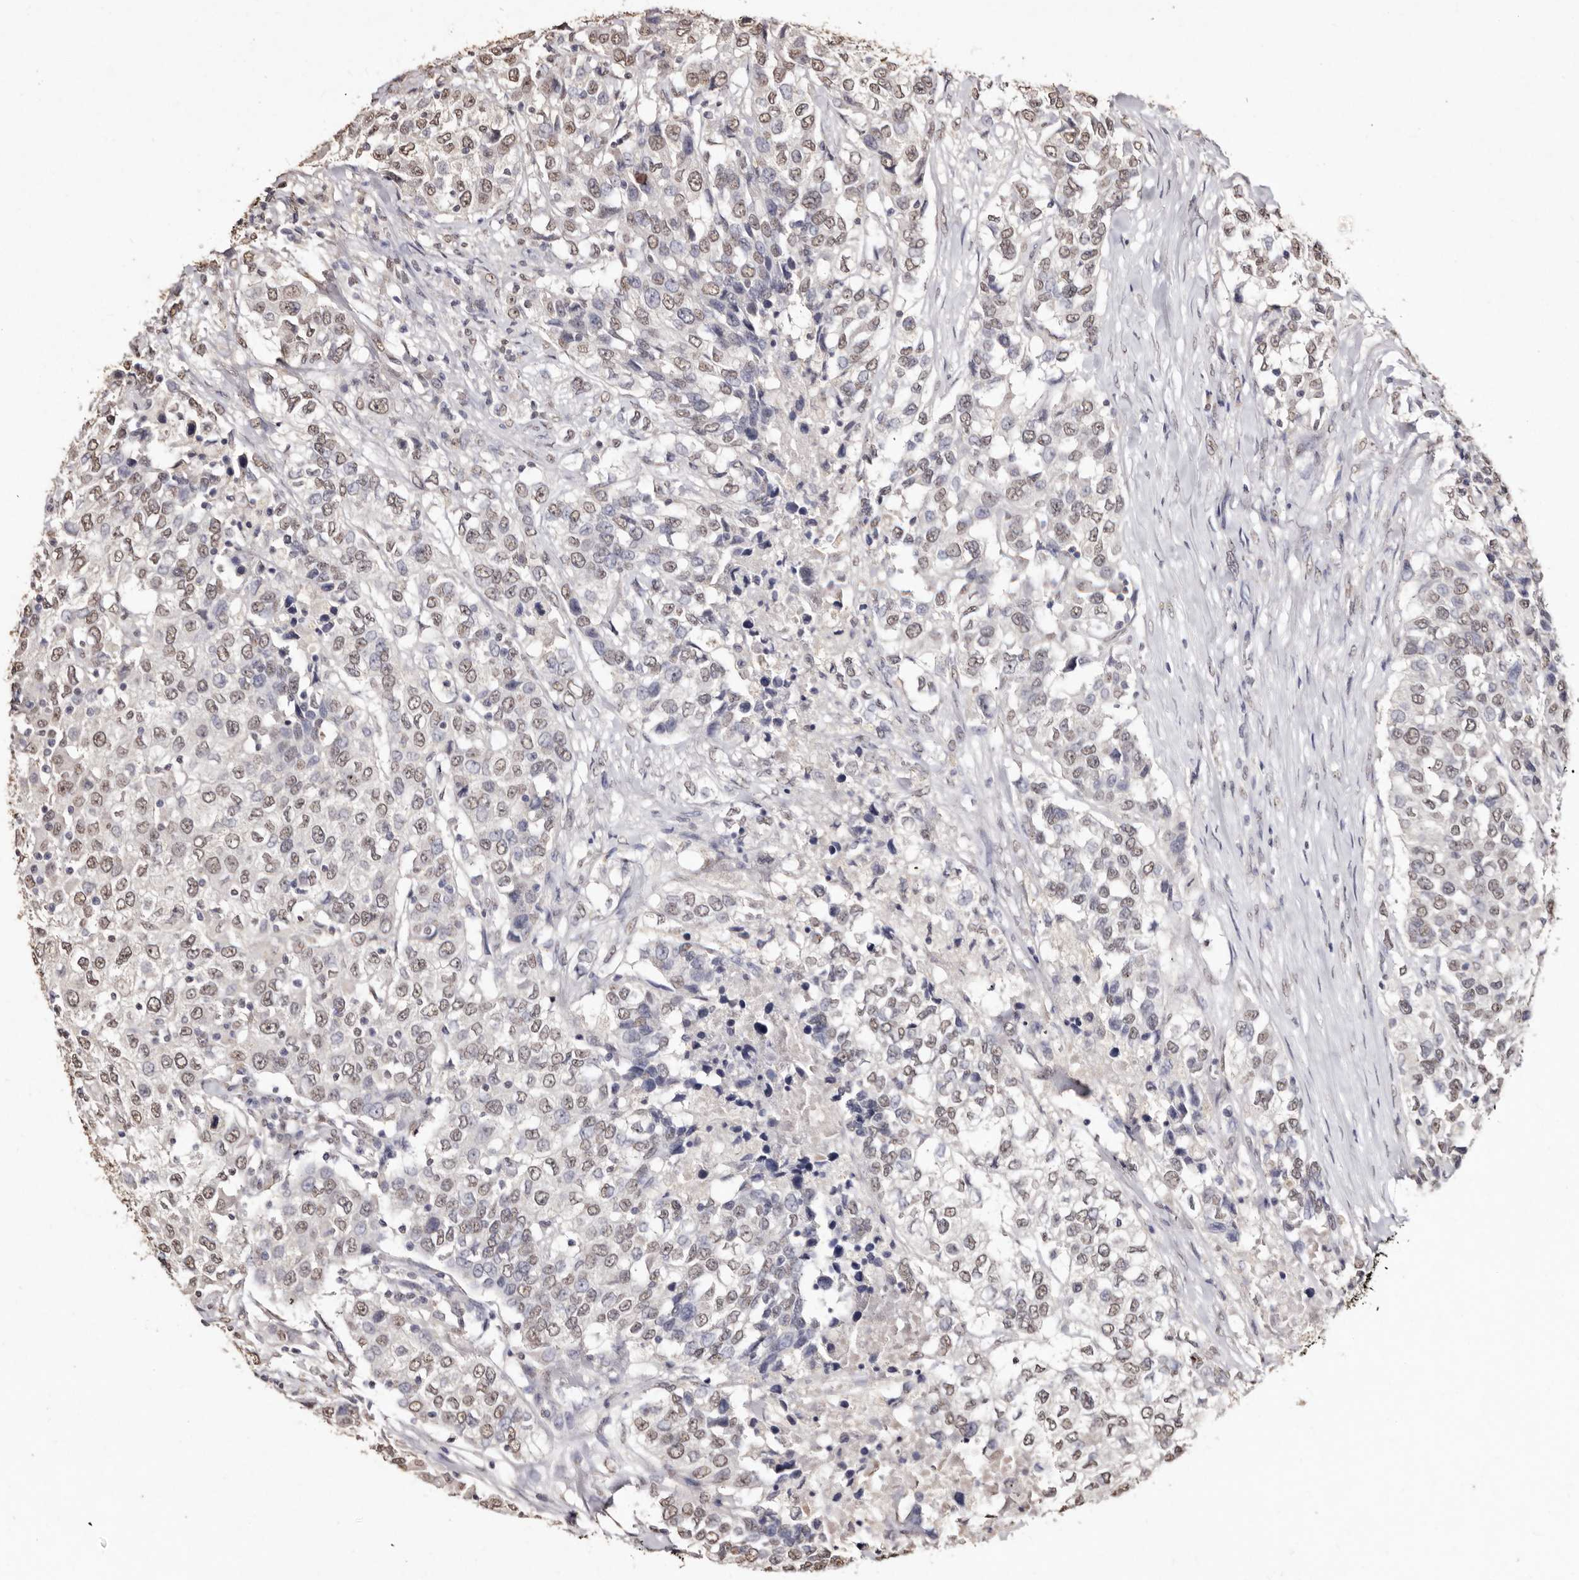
{"staining": {"intensity": "moderate", "quantity": ">75%", "location": "nuclear"}, "tissue": "urothelial cancer", "cell_type": "Tumor cells", "image_type": "cancer", "snomed": [{"axis": "morphology", "description": "Urothelial carcinoma, High grade"}, {"axis": "topography", "description": "Urinary bladder"}], "caption": "Urothelial cancer stained for a protein (brown) exhibits moderate nuclear positive expression in approximately >75% of tumor cells.", "gene": "ERBB4", "patient": {"sex": "female", "age": 80}}